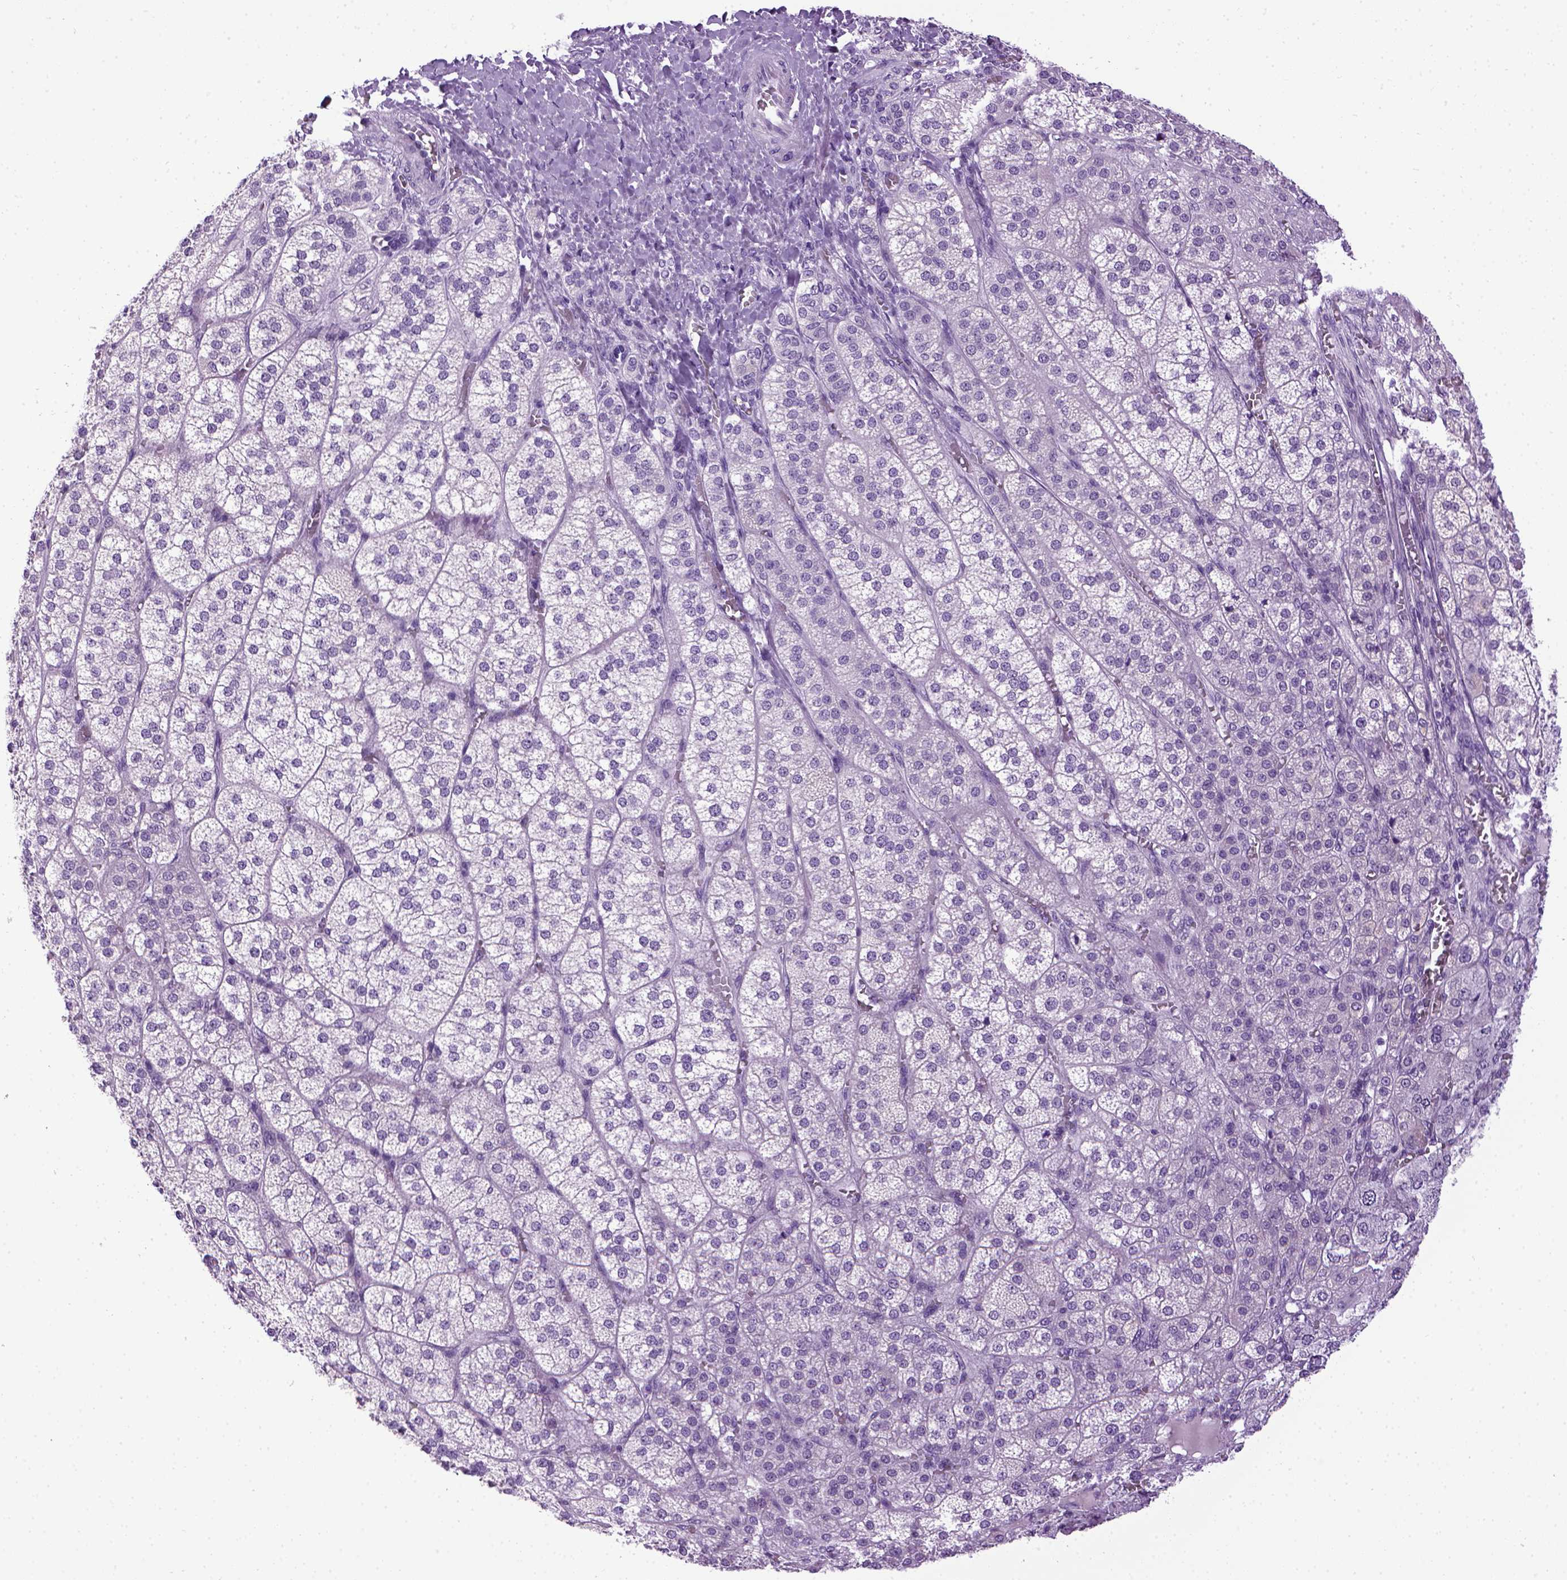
{"staining": {"intensity": "negative", "quantity": "none", "location": "none"}, "tissue": "adrenal gland", "cell_type": "Glandular cells", "image_type": "normal", "snomed": [{"axis": "morphology", "description": "Normal tissue, NOS"}, {"axis": "topography", "description": "Adrenal gland"}], "caption": "Immunohistochemistry photomicrograph of benign human adrenal gland stained for a protein (brown), which shows no staining in glandular cells.", "gene": "CDH1", "patient": {"sex": "female", "age": 60}}